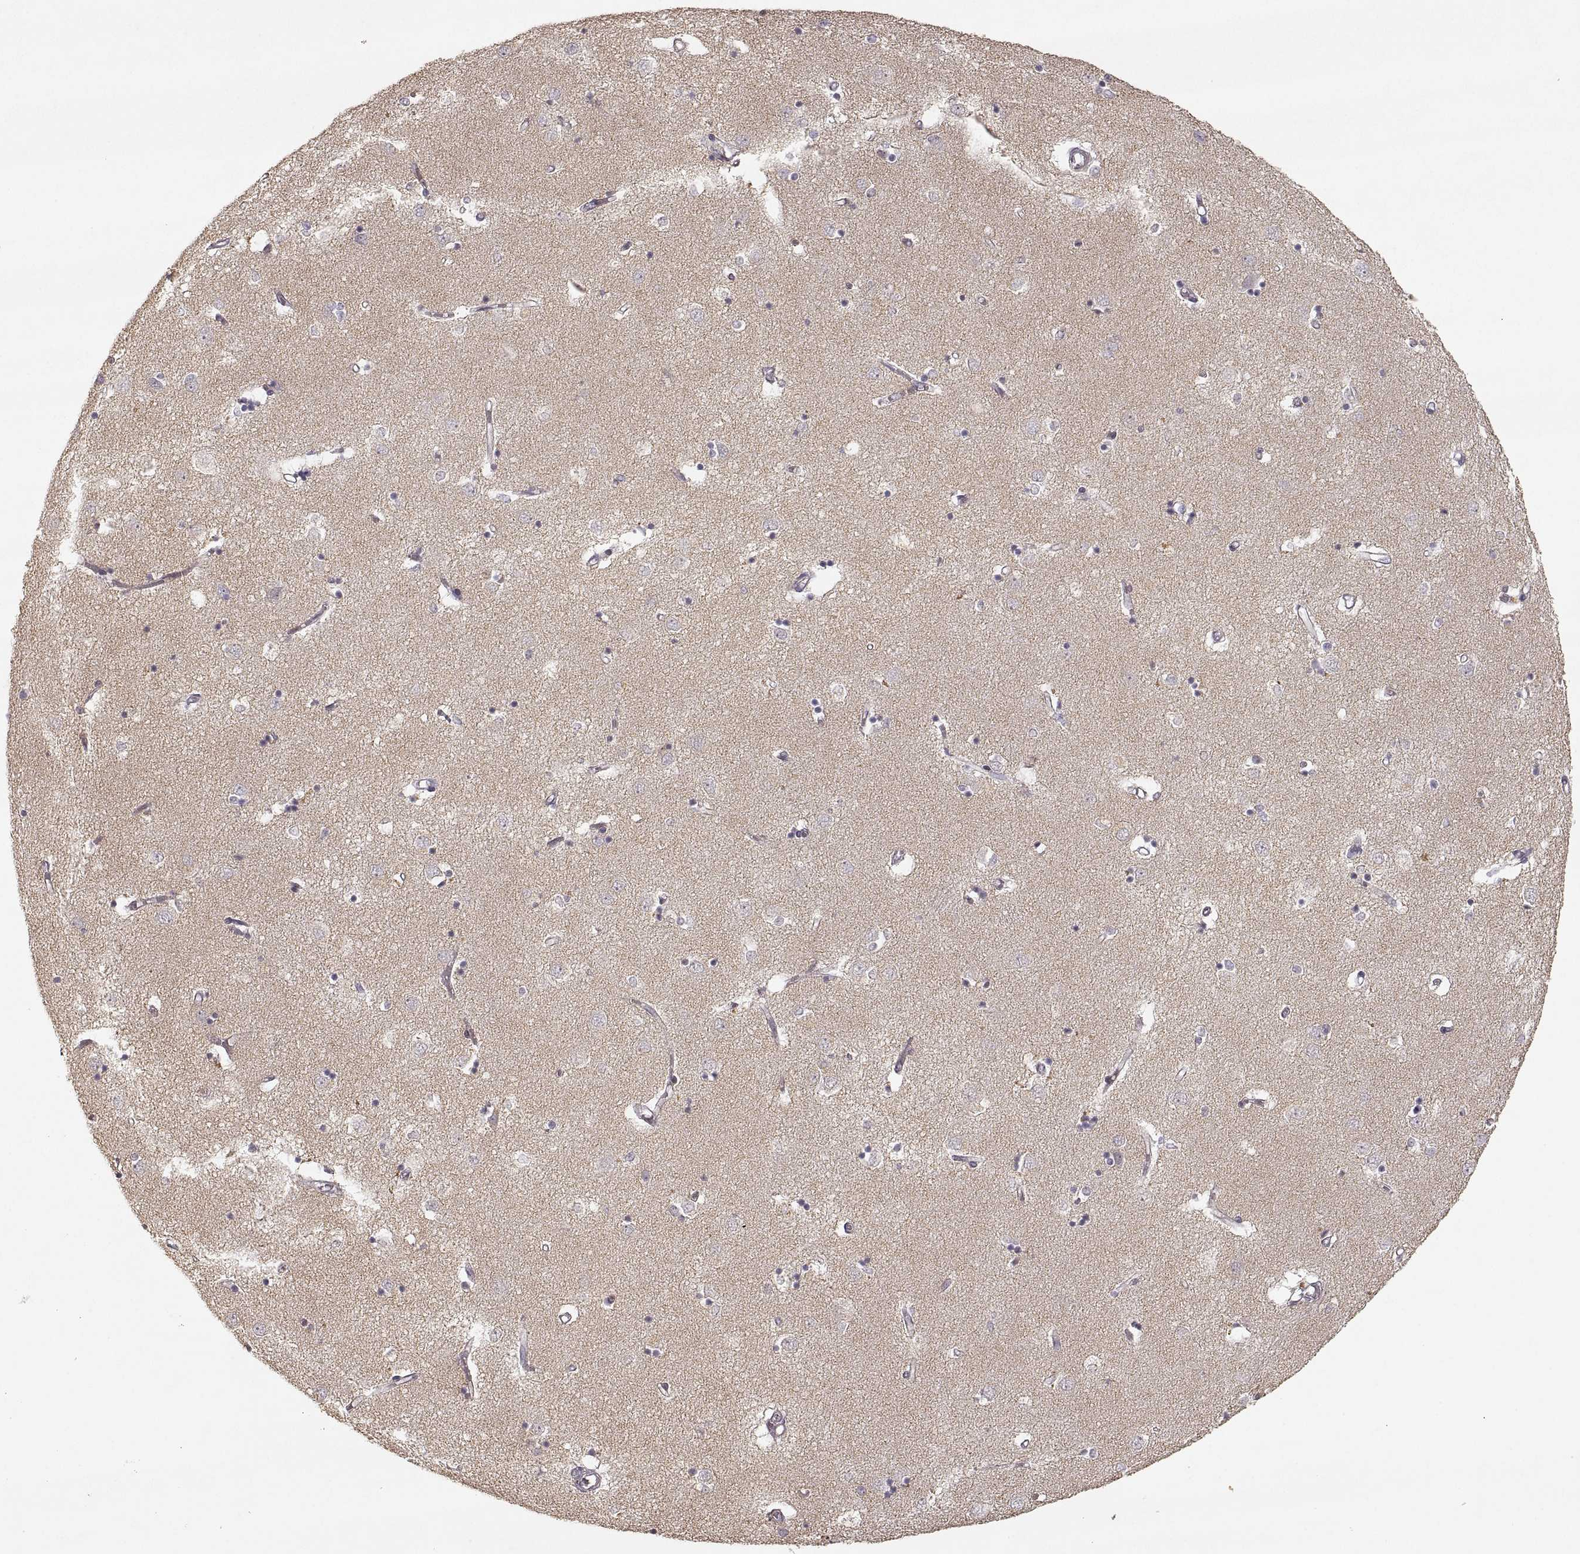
{"staining": {"intensity": "negative", "quantity": "none", "location": "none"}, "tissue": "caudate", "cell_type": "Glial cells", "image_type": "normal", "snomed": [{"axis": "morphology", "description": "Normal tissue, NOS"}, {"axis": "topography", "description": "Lateral ventricle wall"}], "caption": "This is a image of immunohistochemistry (IHC) staining of normal caudate, which shows no expression in glial cells. (DAB (3,3'-diaminobenzidine) immunohistochemistry with hematoxylin counter stain).", "gene": "LAMC2", "patient": {"sex": "male", "age": 54}}